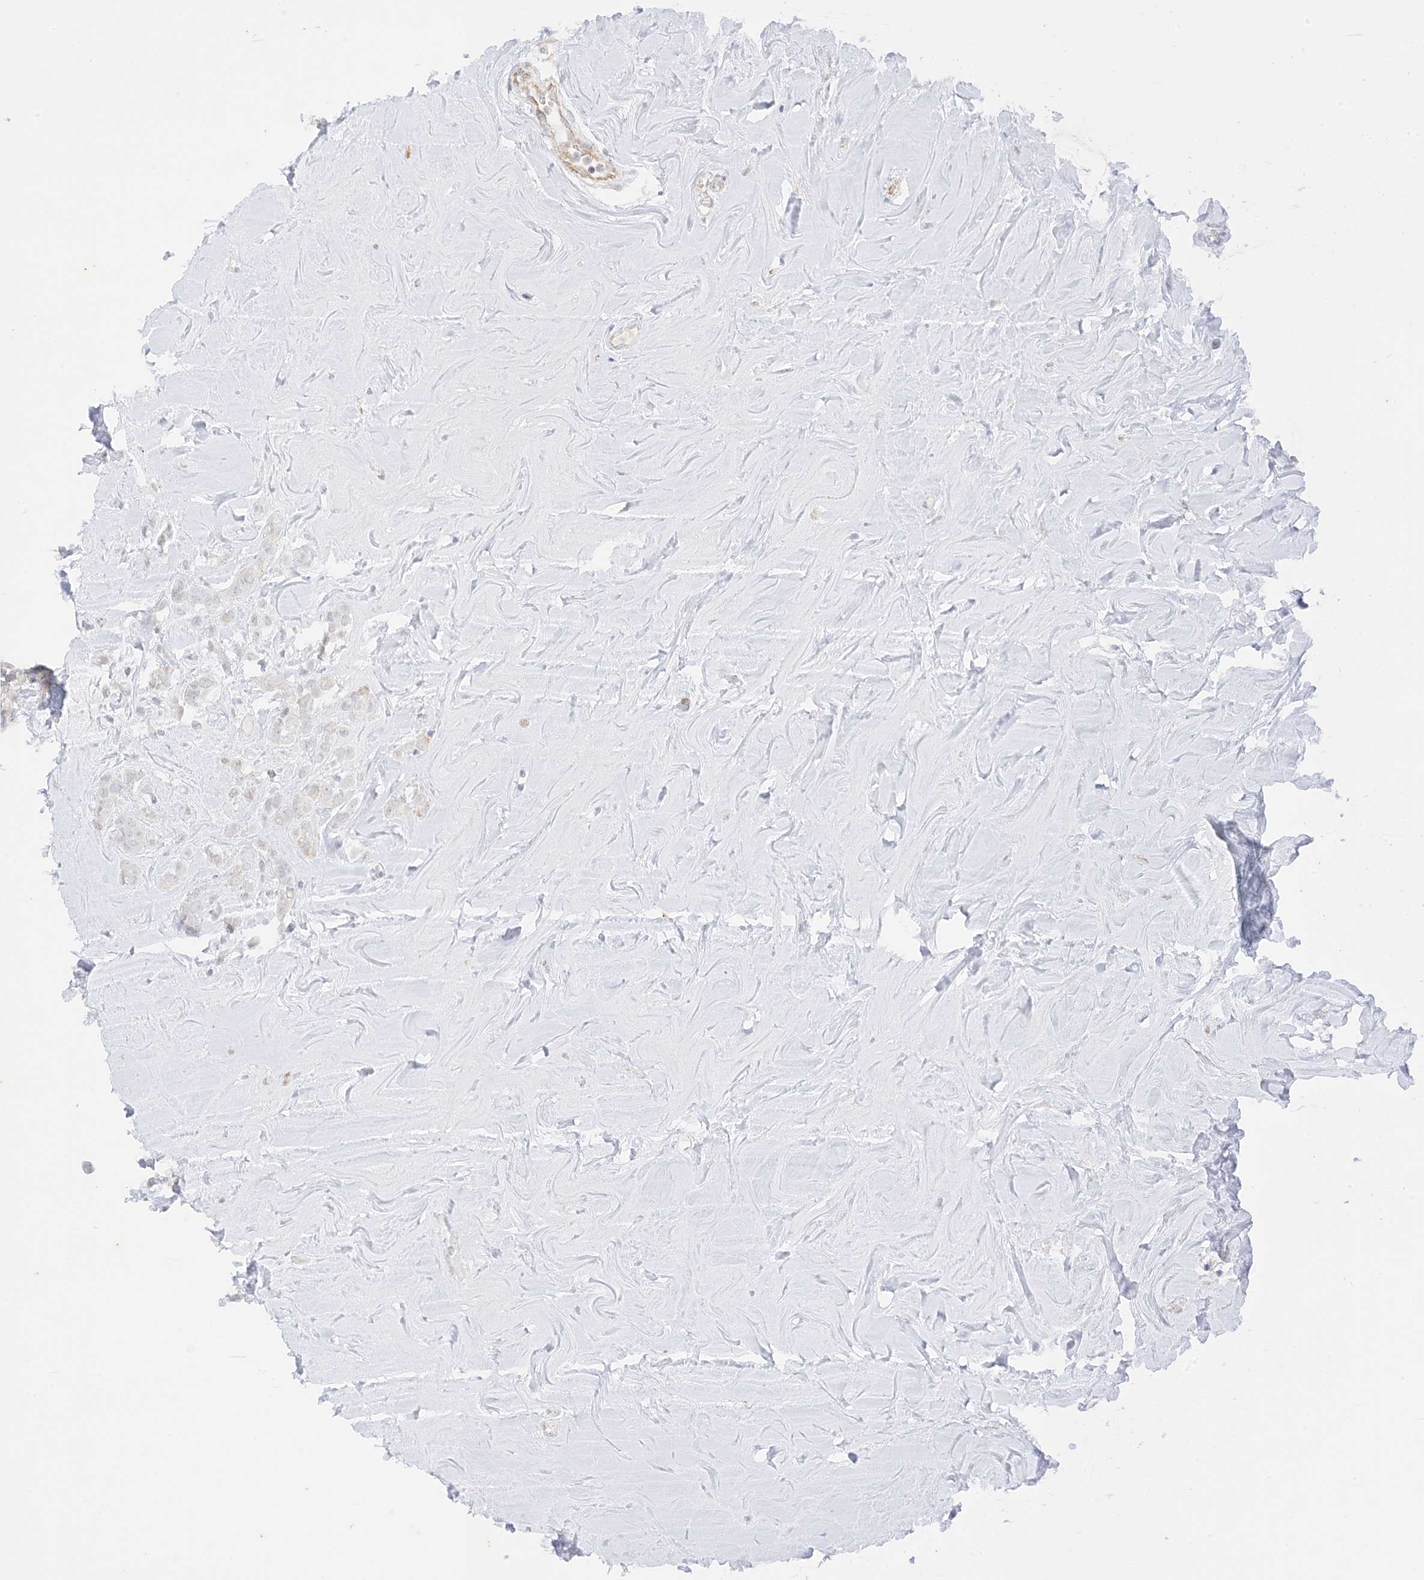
{"staining": {"intensity": "negative", "quantity": "none", "location": "none"}, "tissue": "breast cancer", "cell_type": "Tumor cells", "image_type": "cancer", "snomed": [{"axis": "morphology", "description": "Lobular carcinoma"}, {"axis": "topography", "description": "Breast"}], "caption": "A histopathology image of human breast lobular carcinoma is negative for staining in tumor cells.", "gene": "RAC1", "patient": {"sex": "female", "age": 47}}